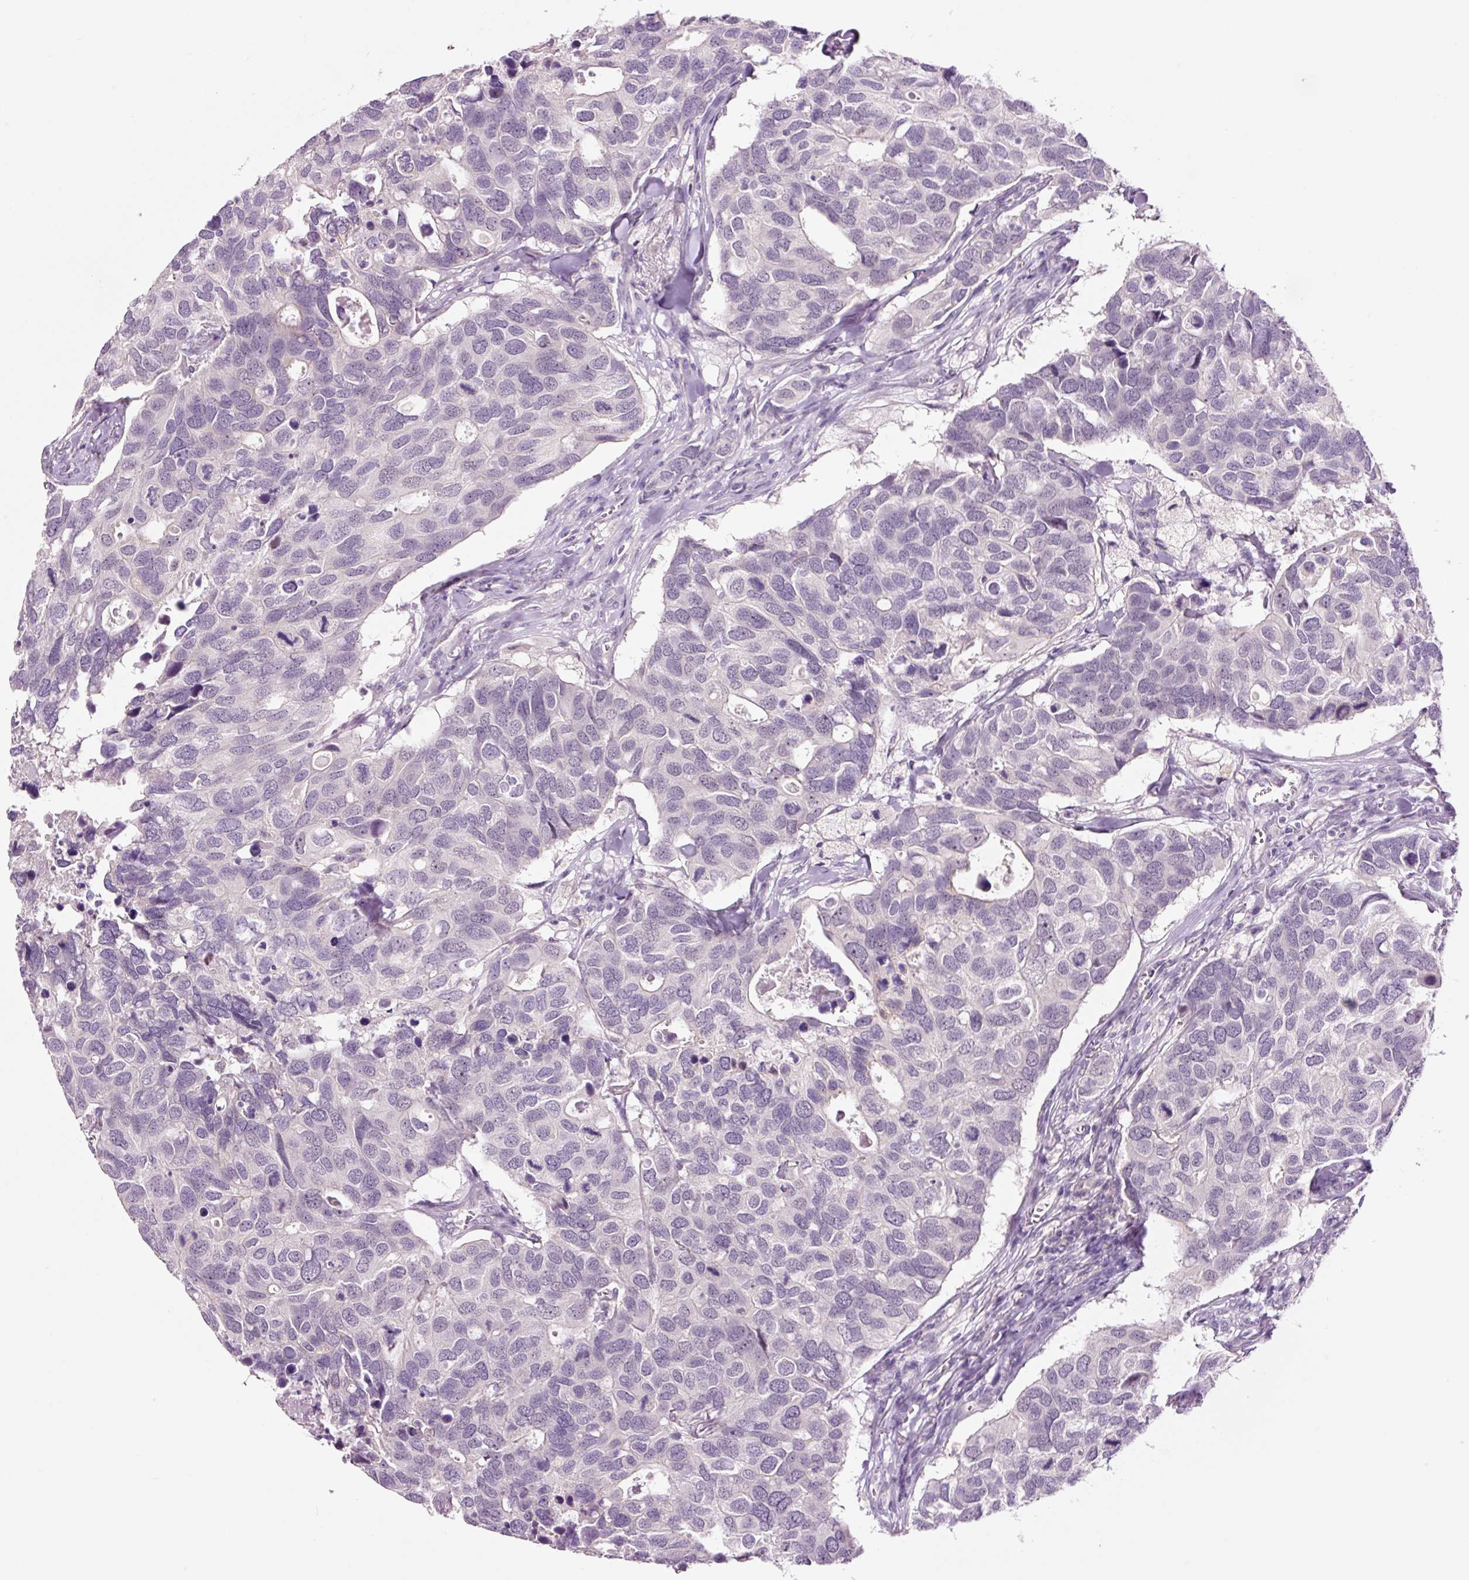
{"staining": {"intensity": "negative", "quantity": "none", "location": "none"}, "tissue": "breast cancer", "cell_type": "Tumor cells", "image_type": "cancer", "snomed": [{"axis": "morphology", "description": "Duct carcinoma"}, {"axis": "topography", "description": "Breast"}], "caption": "DAB immunohistochemical staining of breast invasive ductal carcinoma reveals no significant expression in tumor cells.", "gene": "GCG", "patient": {"sex": "female", "age": 83}}